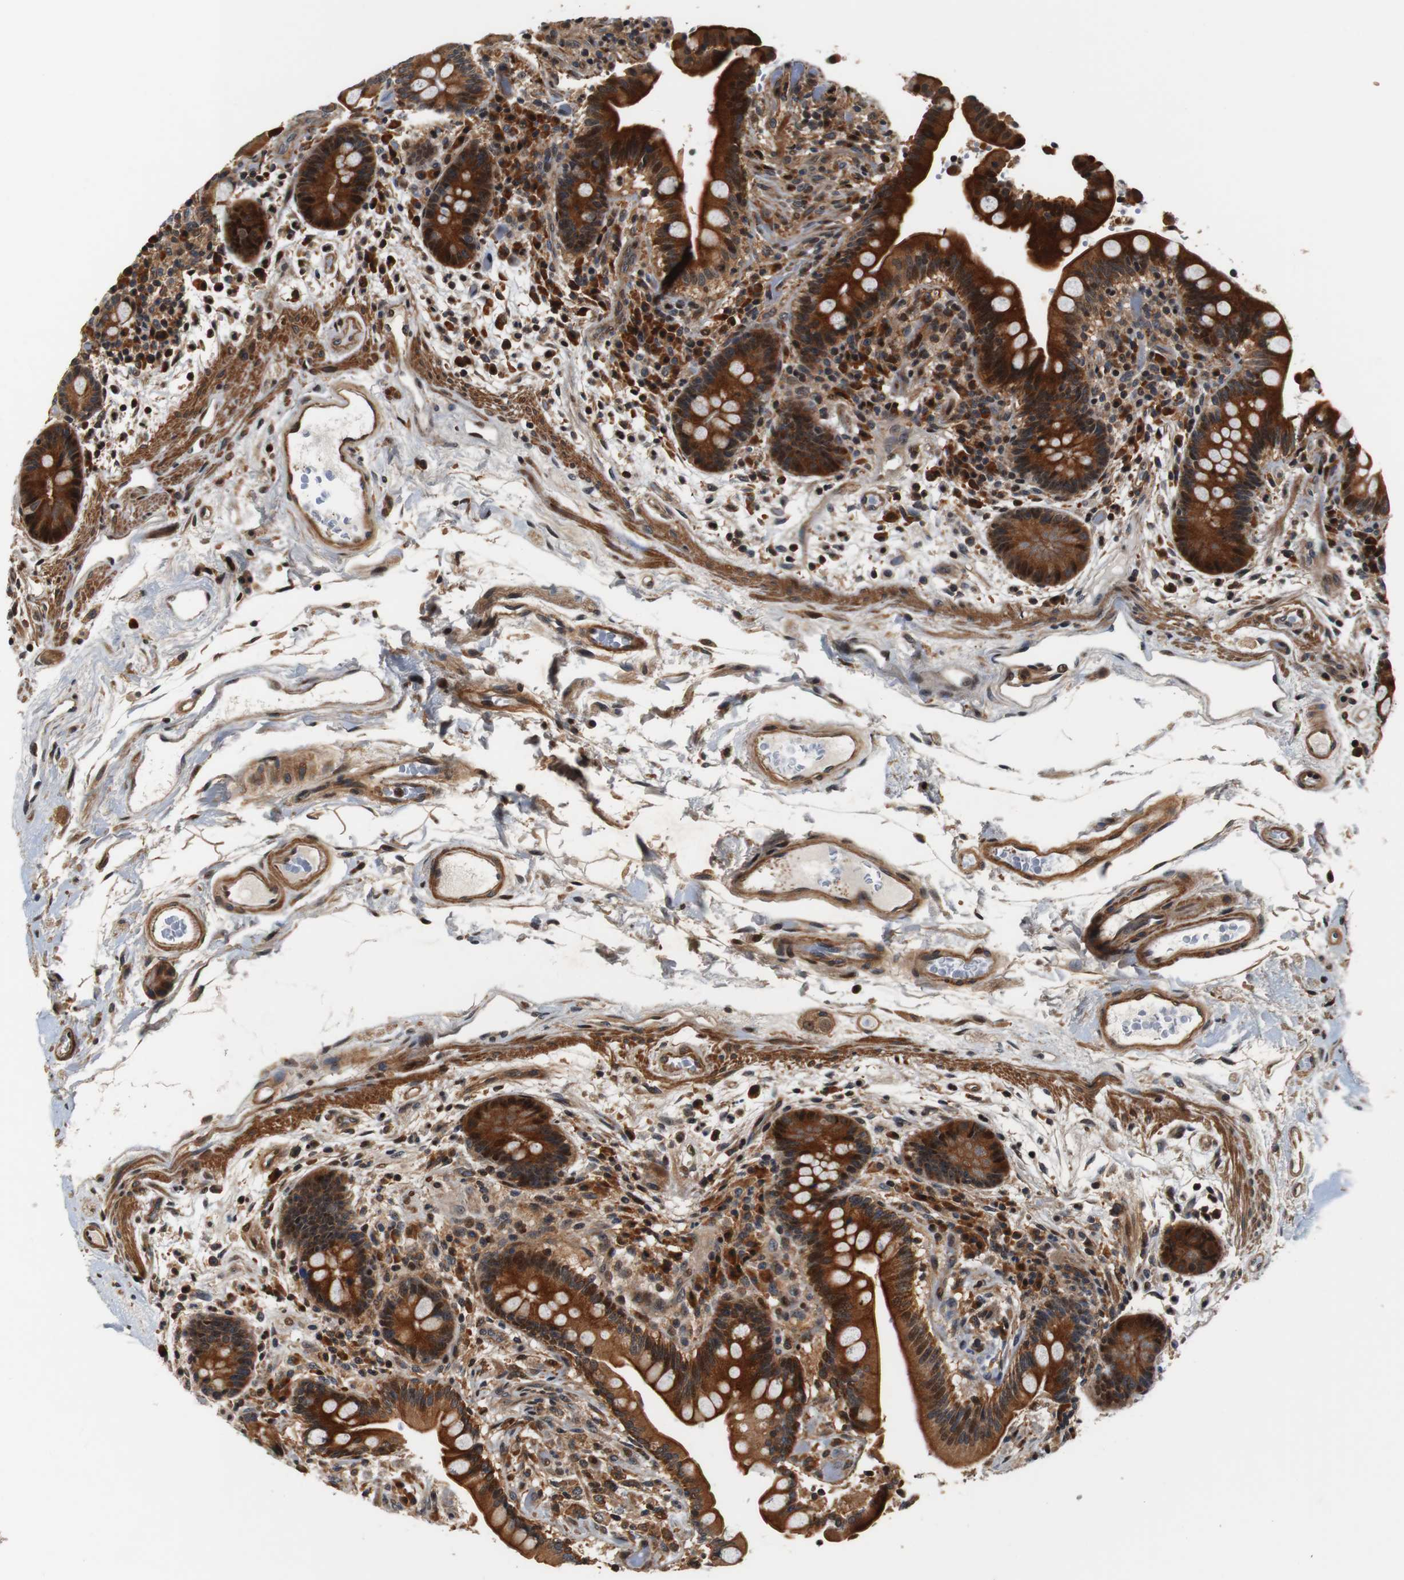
{"staining": {"intensity": "moderate", "quantity": ">75%", "location": "cytoplasmic/membranous"}, "tissue": "colon", "cell_type": "Endothelial cells", "image_type": "normal", "snomed": [{"axis": "morphology", "description": "Normal tissue, NOS"}, {"axis": "topography", "description": "Colon"}], "caption": "Protein expression analysis of benign colon displays moderate cytoplasmic/membranous positivity in approximately >75% of endothelial cells. (DAB (3,3'-diaminobenzidine) = brown stain, brightfield microscopy at high magnification).", "gene": "LRP4", "patient": {"sex": "male", "age": 73}}